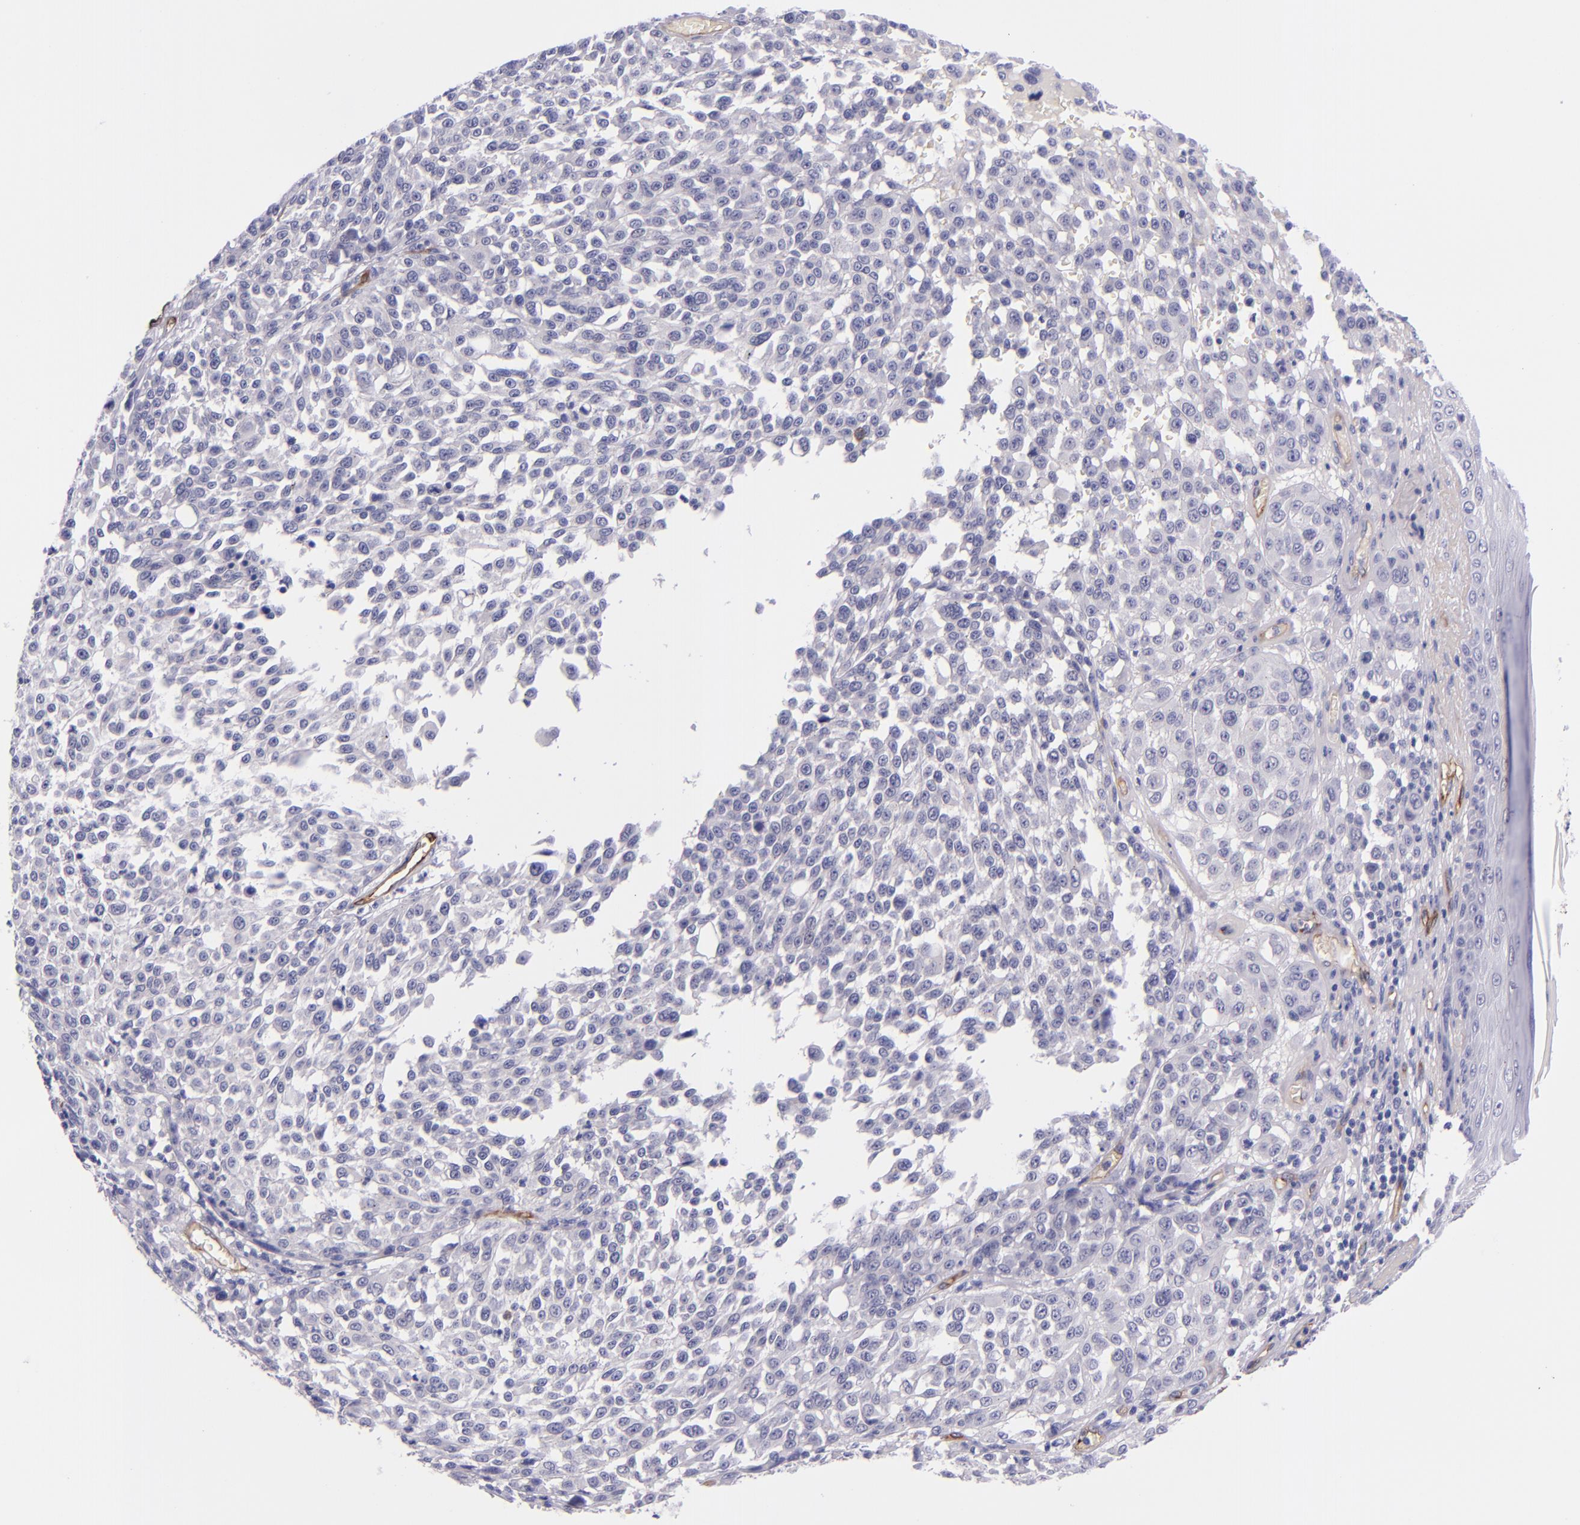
{"staining": {"intensity": "negative", "quantity": "none", "location": "none"}, "tissue": "melanoma", "cell_type": "Tumor cells", "image_type": "cancer", "snomed": [{"axis": "morphology", "description": "Malignant melanoma, NOS"}, {"axis": "topography", "description": "Skin"}], "caption": "The micrograph reveals no significant expression in tumor cells of malignant melanoma.", "gene": "NOS3", "patient": {"sex": "female", "age": 49}}